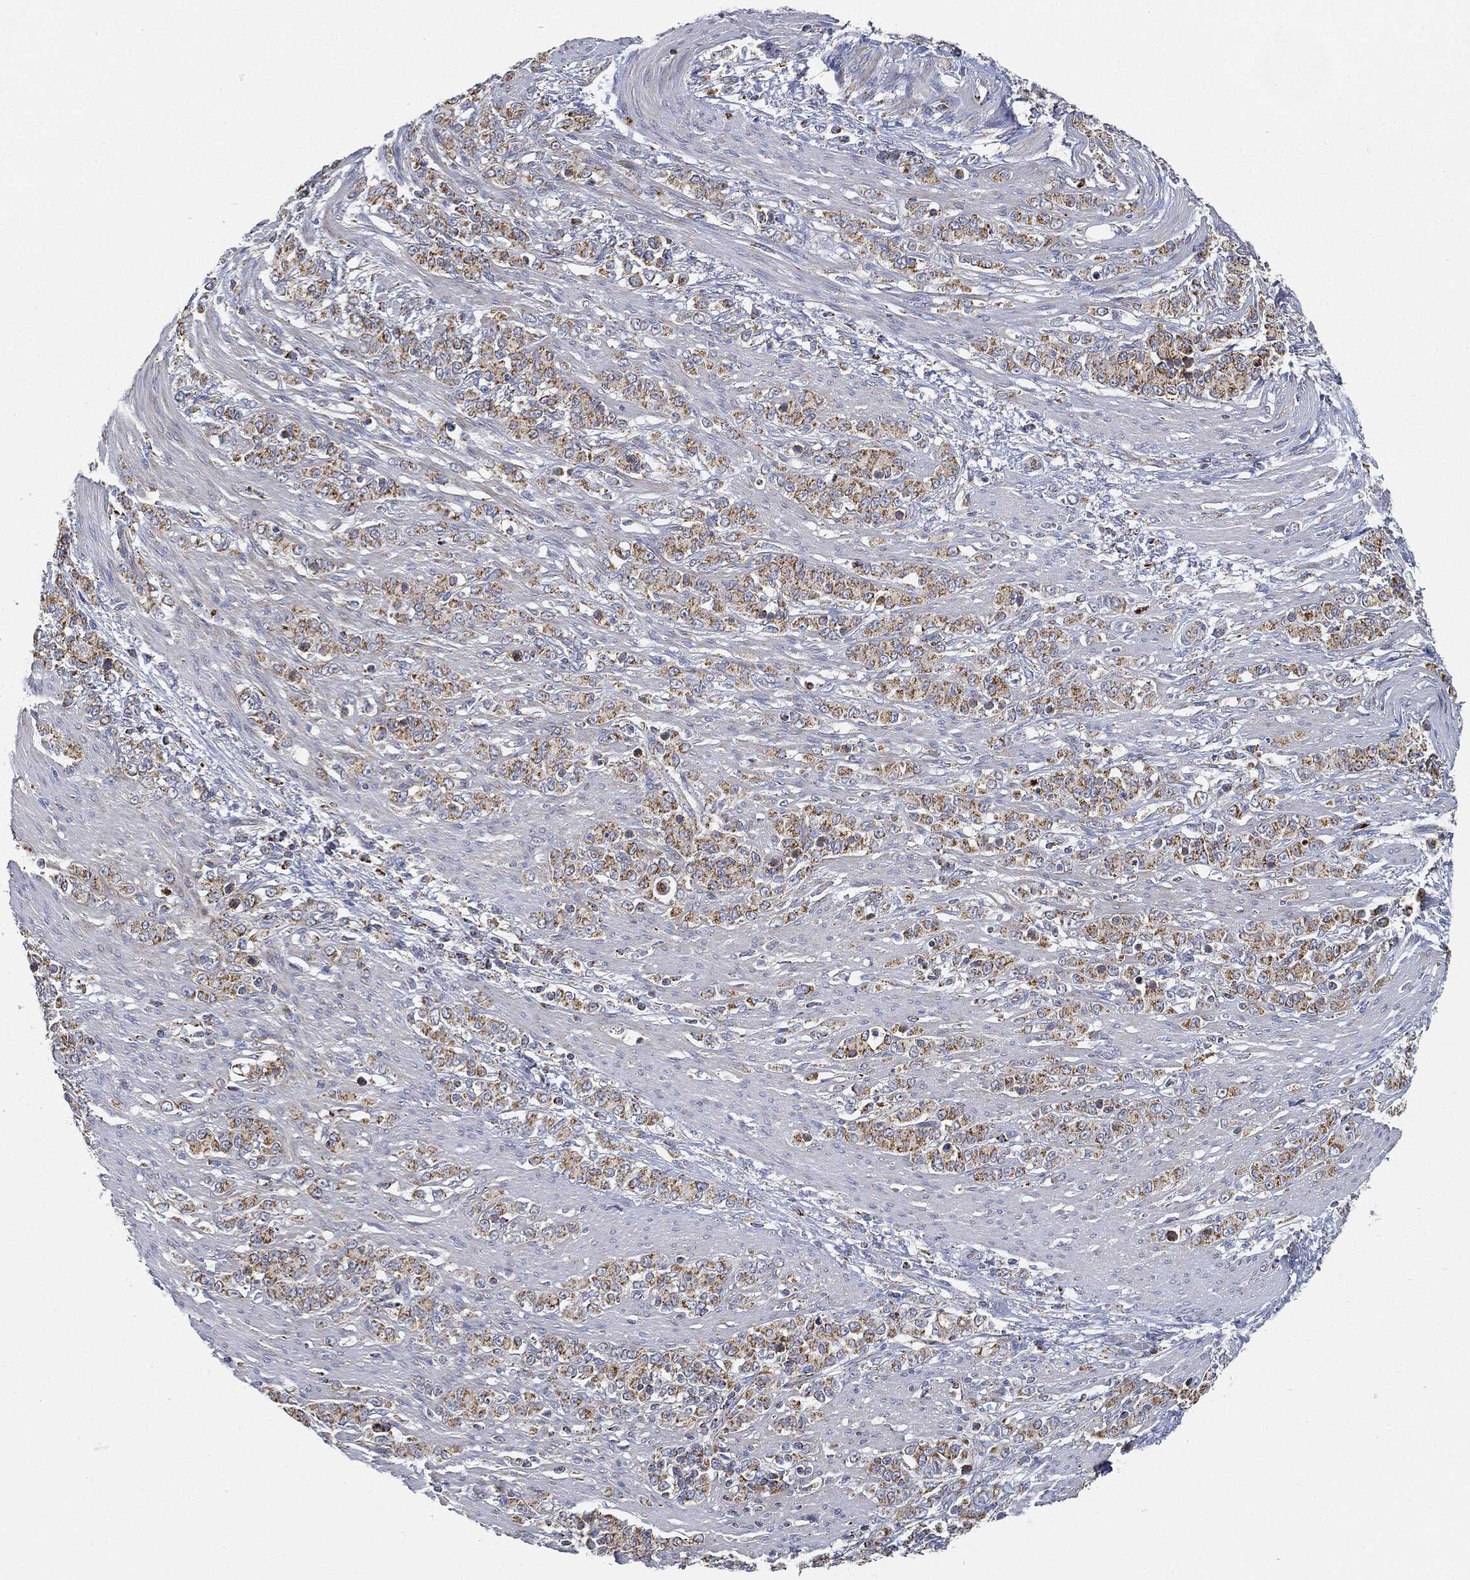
{"staining": {"intensity": "moderate", "quantity": ">75%", "location": "cytoplasmic/membranous"}, "tissue": "stomach cancer", "cell_type": "Tumor cells", "image_type": "cancer", "snomed": [{"axis": "morphology", "description": "Normal tissue, NOS"}, {"axis": "morphology", "description": "Adenocarcinoma, NOS"}, {"axis": "topography", "description": "Stomach"}], "caption": "Protein analysis of stomach adenocarcinoma tissue reveals moderate cytoplasmic/membranous staining in about >75% of tumor cells.", "gene": "CAPN15", "patient": {"sex": "female", "age": 79}}